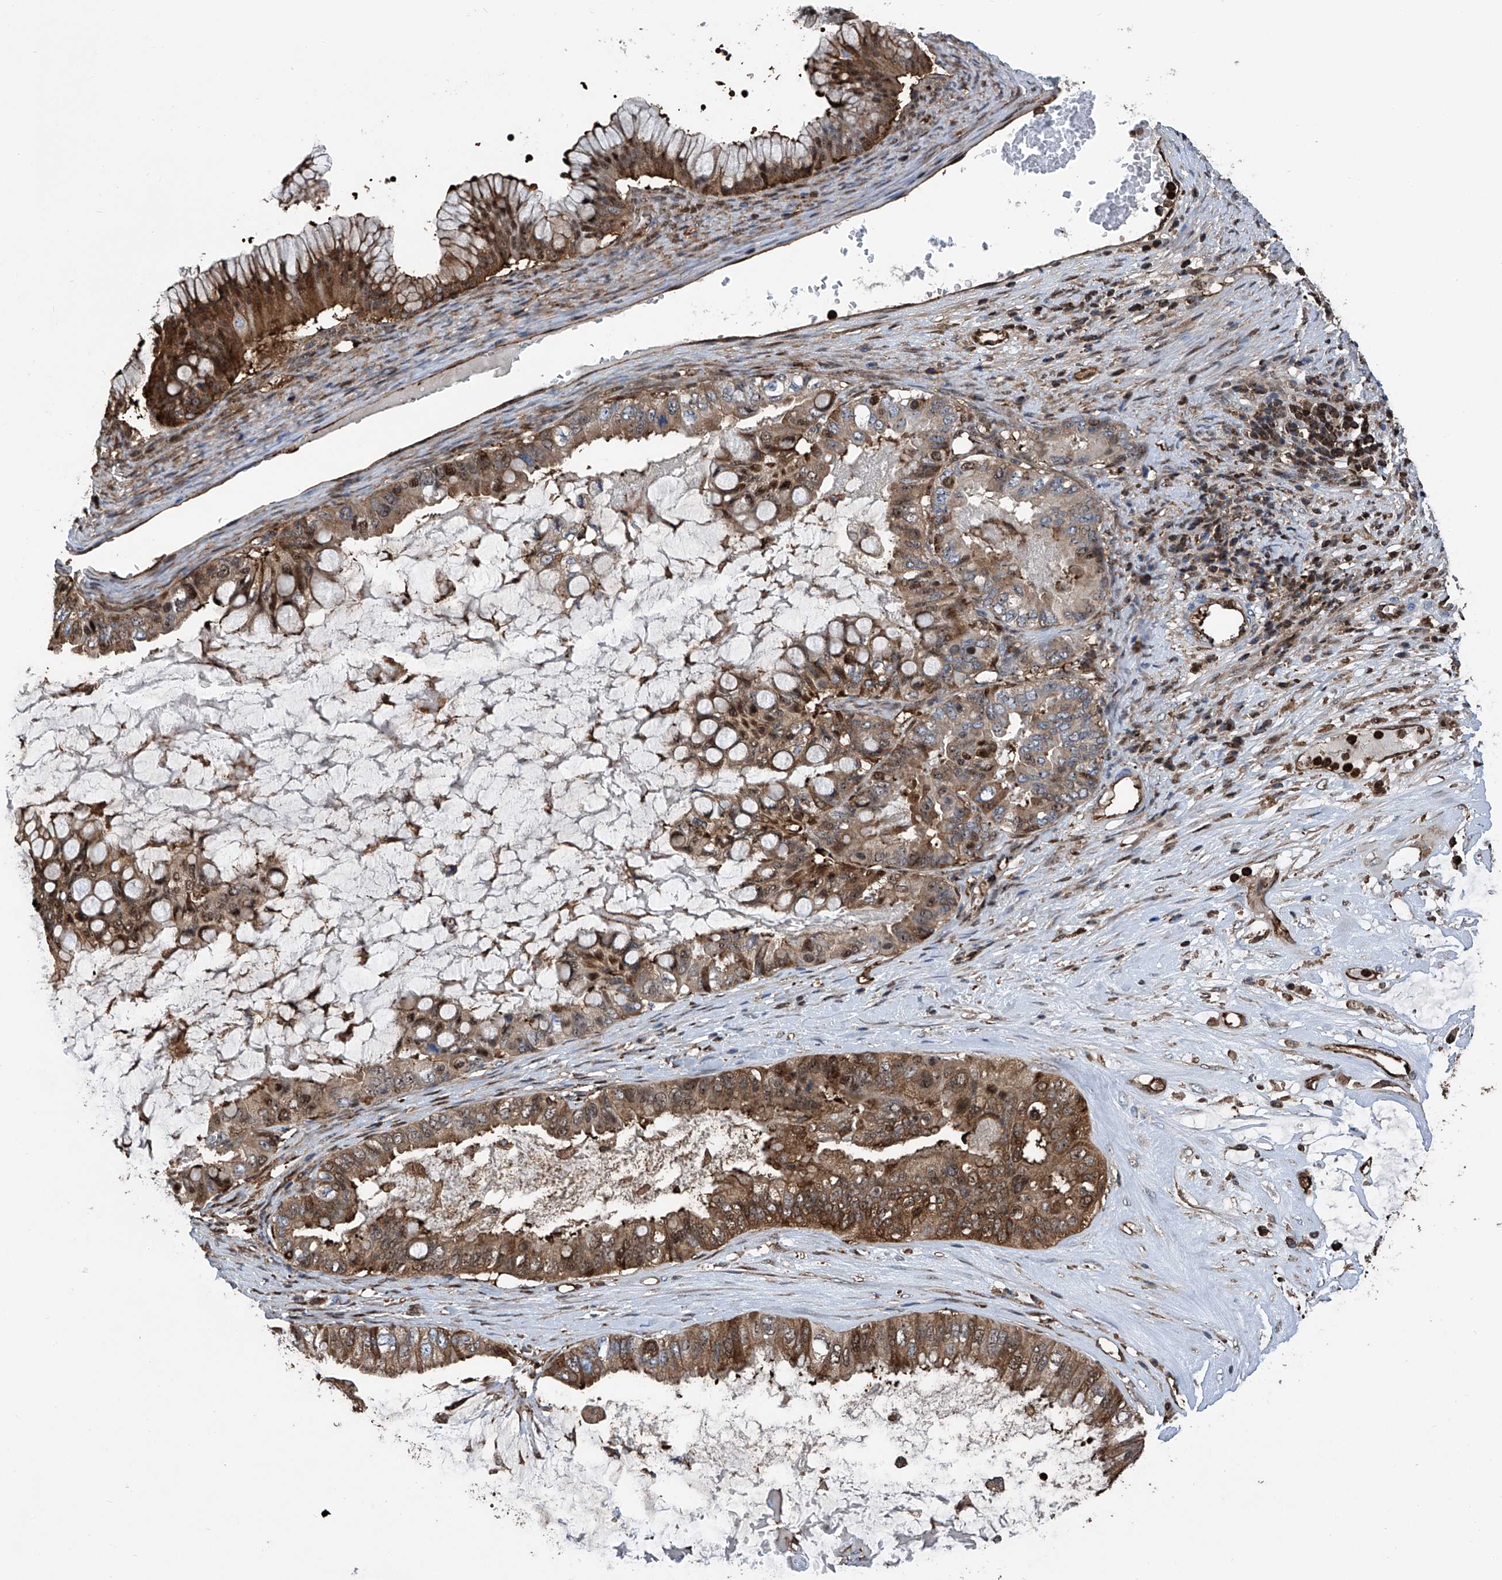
{"staining": {"intensity": "moderate", "quantity": ">75%", "location": "cytoplasmic/membranous,nuclear"}, "tissue": "ovarian cancer", "cell_type": "Tumor cells", "image_type": "cancer", "snomed": [{"axis": "morphology", "description": "Cystadenocarcinoma, mucinous, NOS"}, {"axis": "topography", "description": "Ovary"}], "caption": "Protein staining of ovarian cancer (mucinous cystadenocarcinoma) tissue demonstrates moderate cytoplasmic/membranous and nuclear staining in approximately >75% of tumor cells.", "gene": "ZNF484", "patient": {"sex": "female", "age": 80}}